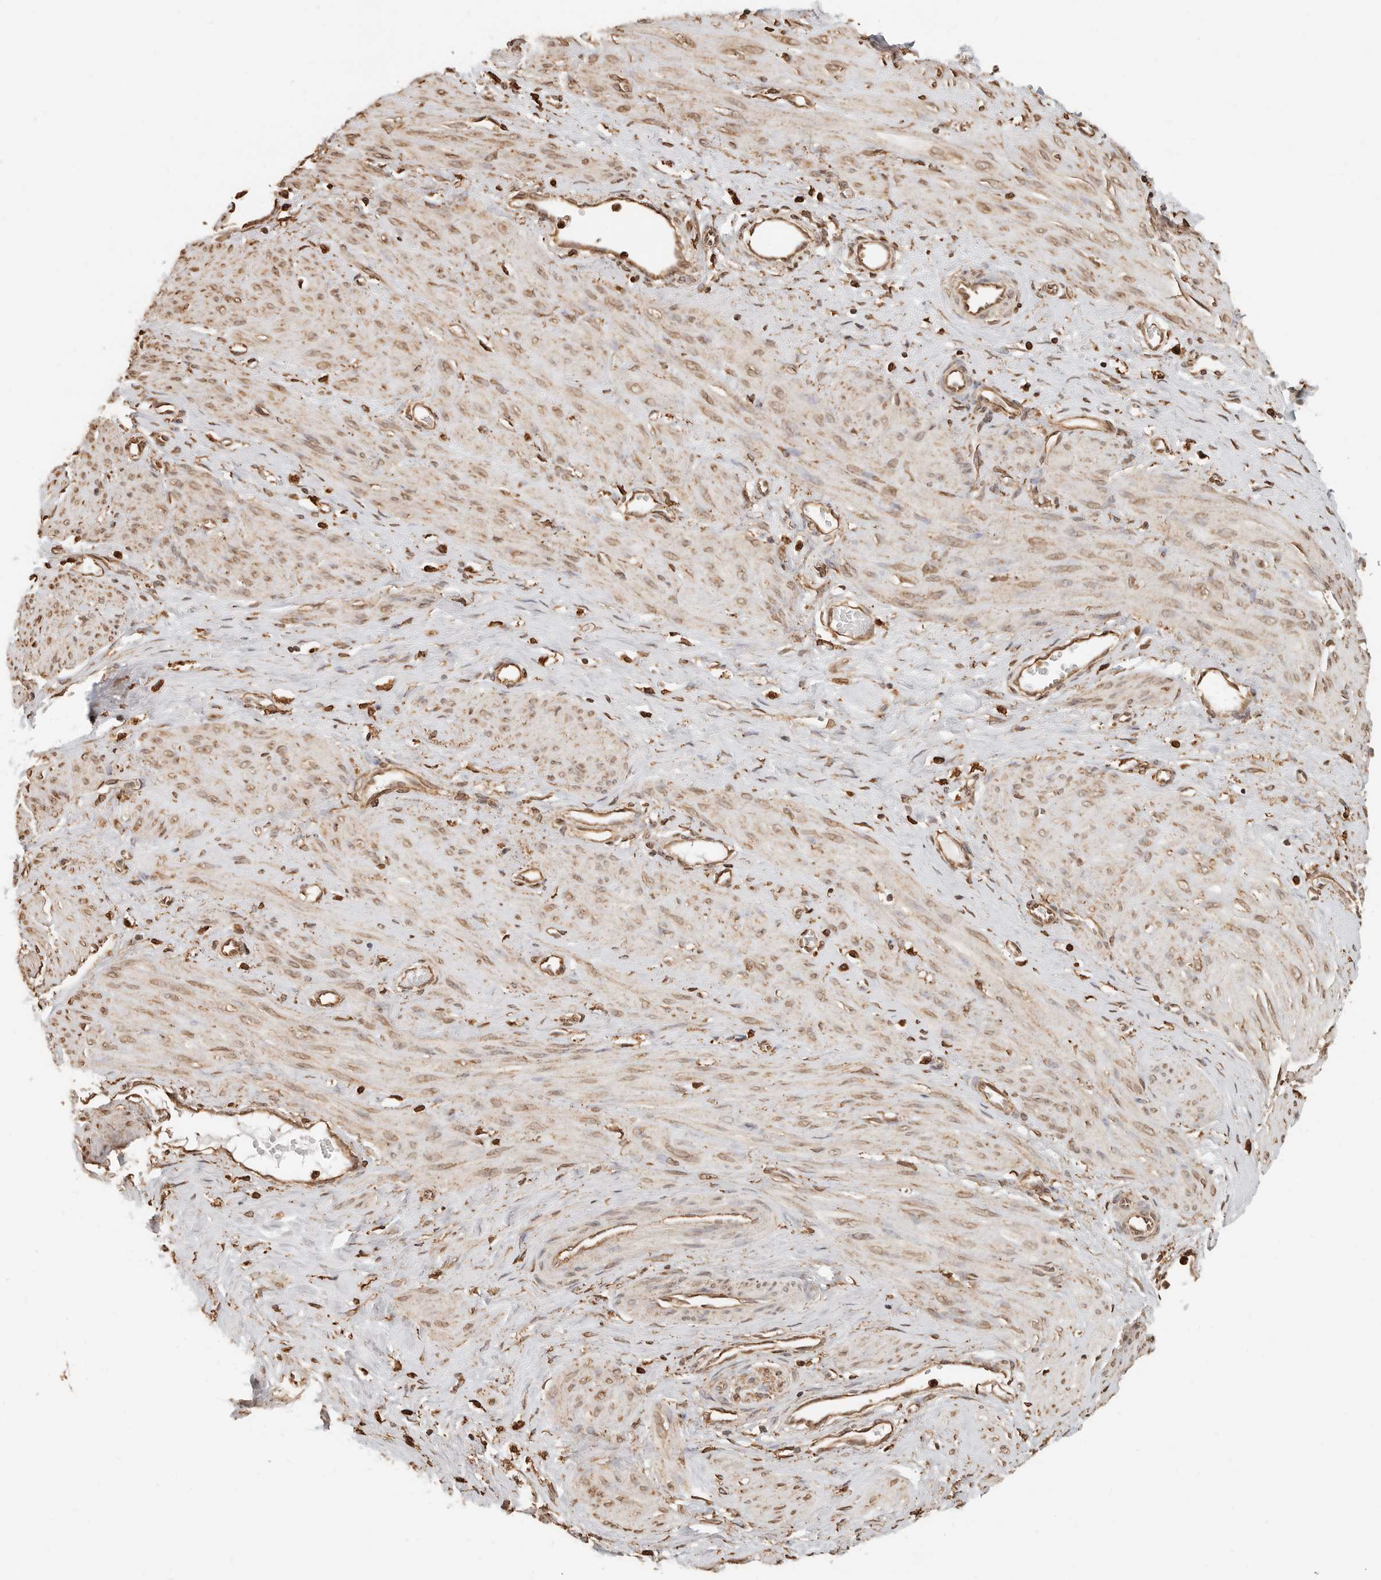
{"staining": {"intensity": "weak", "quantity": ">75%", "location": "cytoplasmic/membranous,nuclear"}, "tissue": "smooth muscle", "cell_type": "Smooth muscle cells", "image_type": "normal", "snomed": [{"axis": "morphology", "description": "Normal tissue, NOS"}, {"axis": "topography", "description": "Endometrium"}], "caption": "Immunohistochemical staining of normal smooth muscle shows weak cytoplasmic/membranous,nuclear protein expression in approximately >75% of smooth muscle cells.", "gene": "ARHGEF10L", "patient": {"sex": "female", "age": 33}}